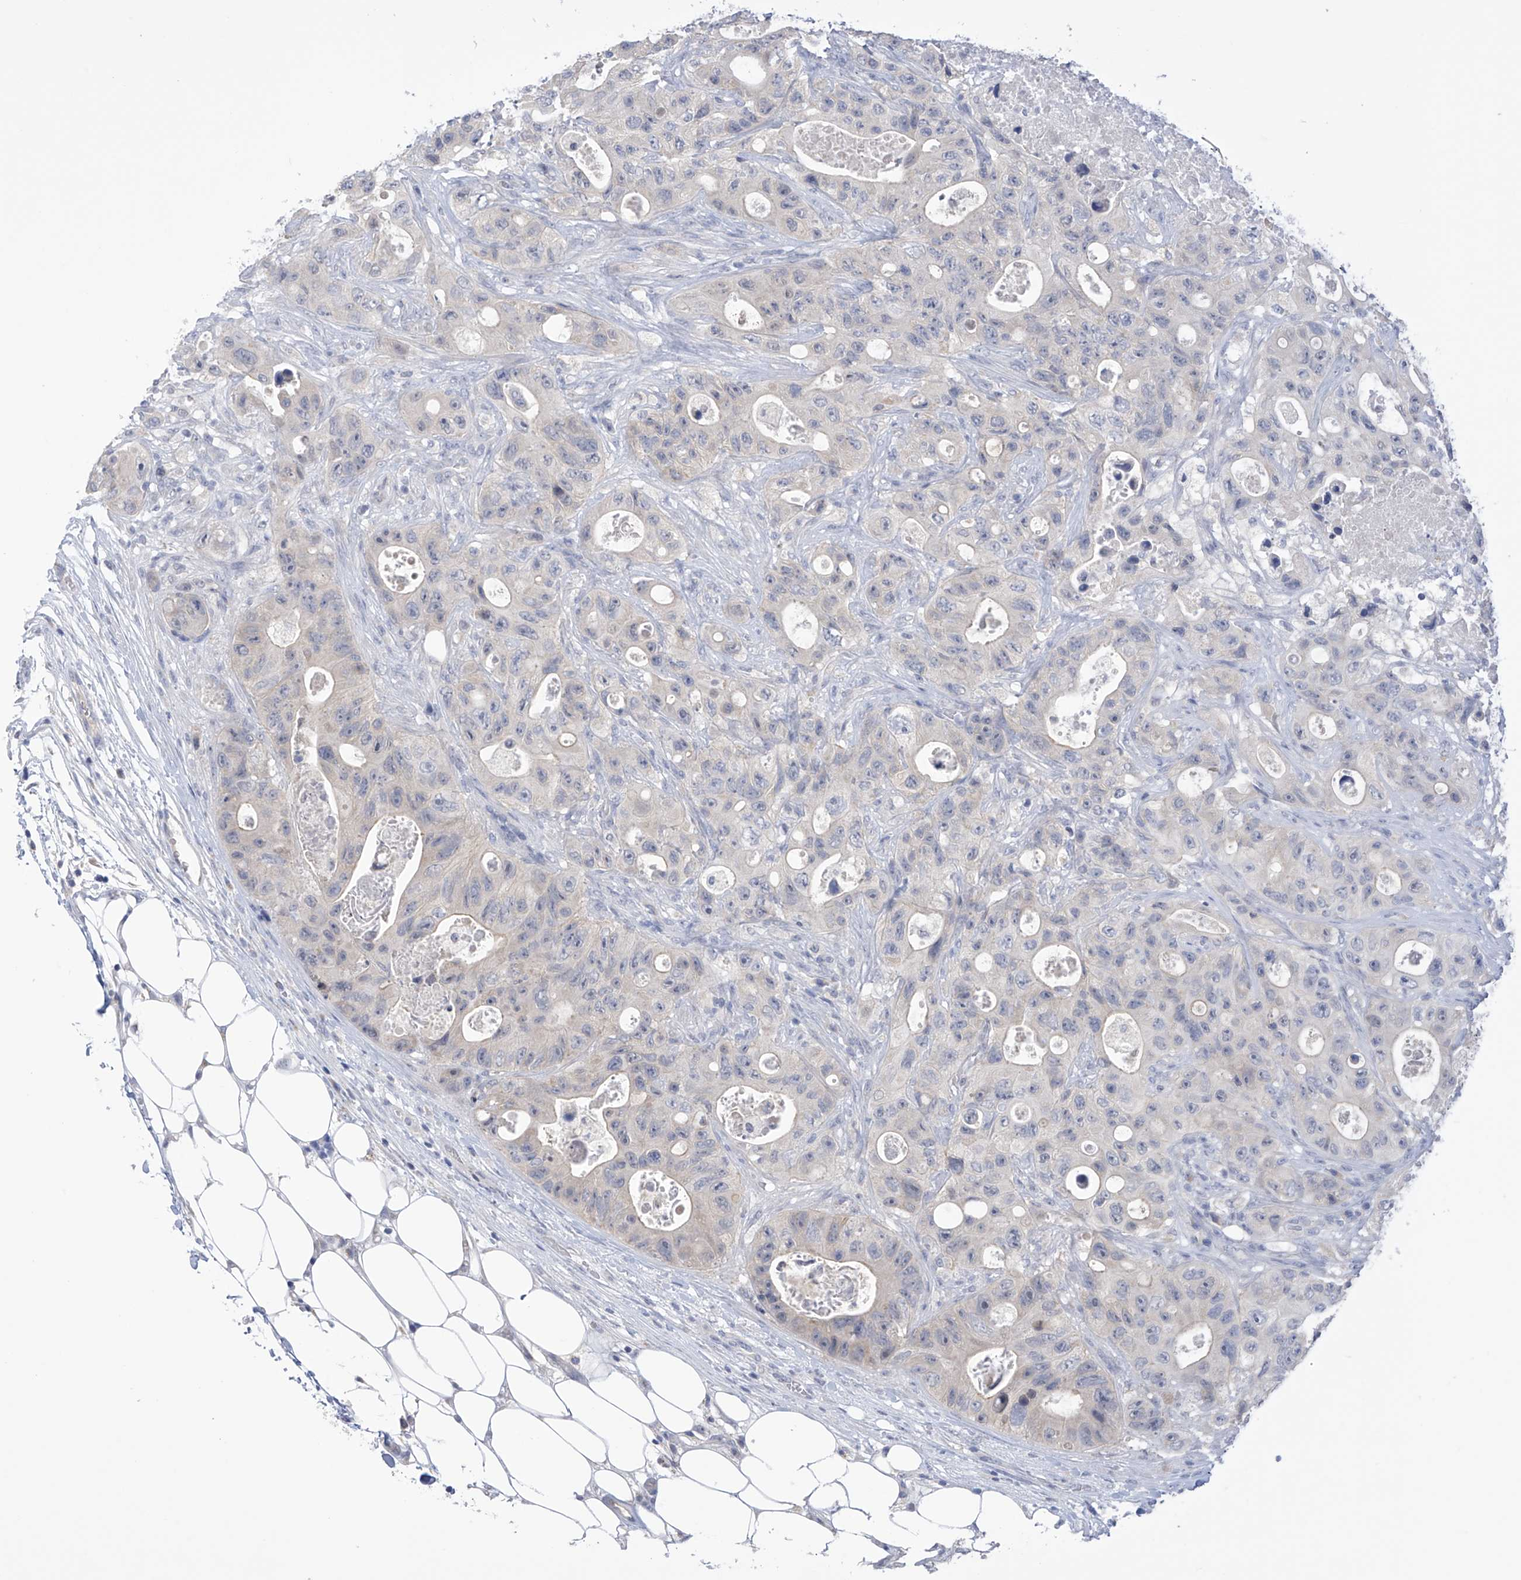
{"staining": {"intensity": "negative", "quantity": "none", "location": "none"}, "tissue": "colorectal cancer", "cell_type": "Tumor cells", "image_type": "cancer", "snomed": [{"axis": "morphology", "description": "Adenocarcinoma, NOS"}, {"axis": "topography", "description": "Colon"}], "caption": "Immunohistochemical staining of colorectal adenocarcinoma displays no significant positivity in tumor cells.", "gene": "IBA57", "patient": {"sex": "female", "age": 46}}